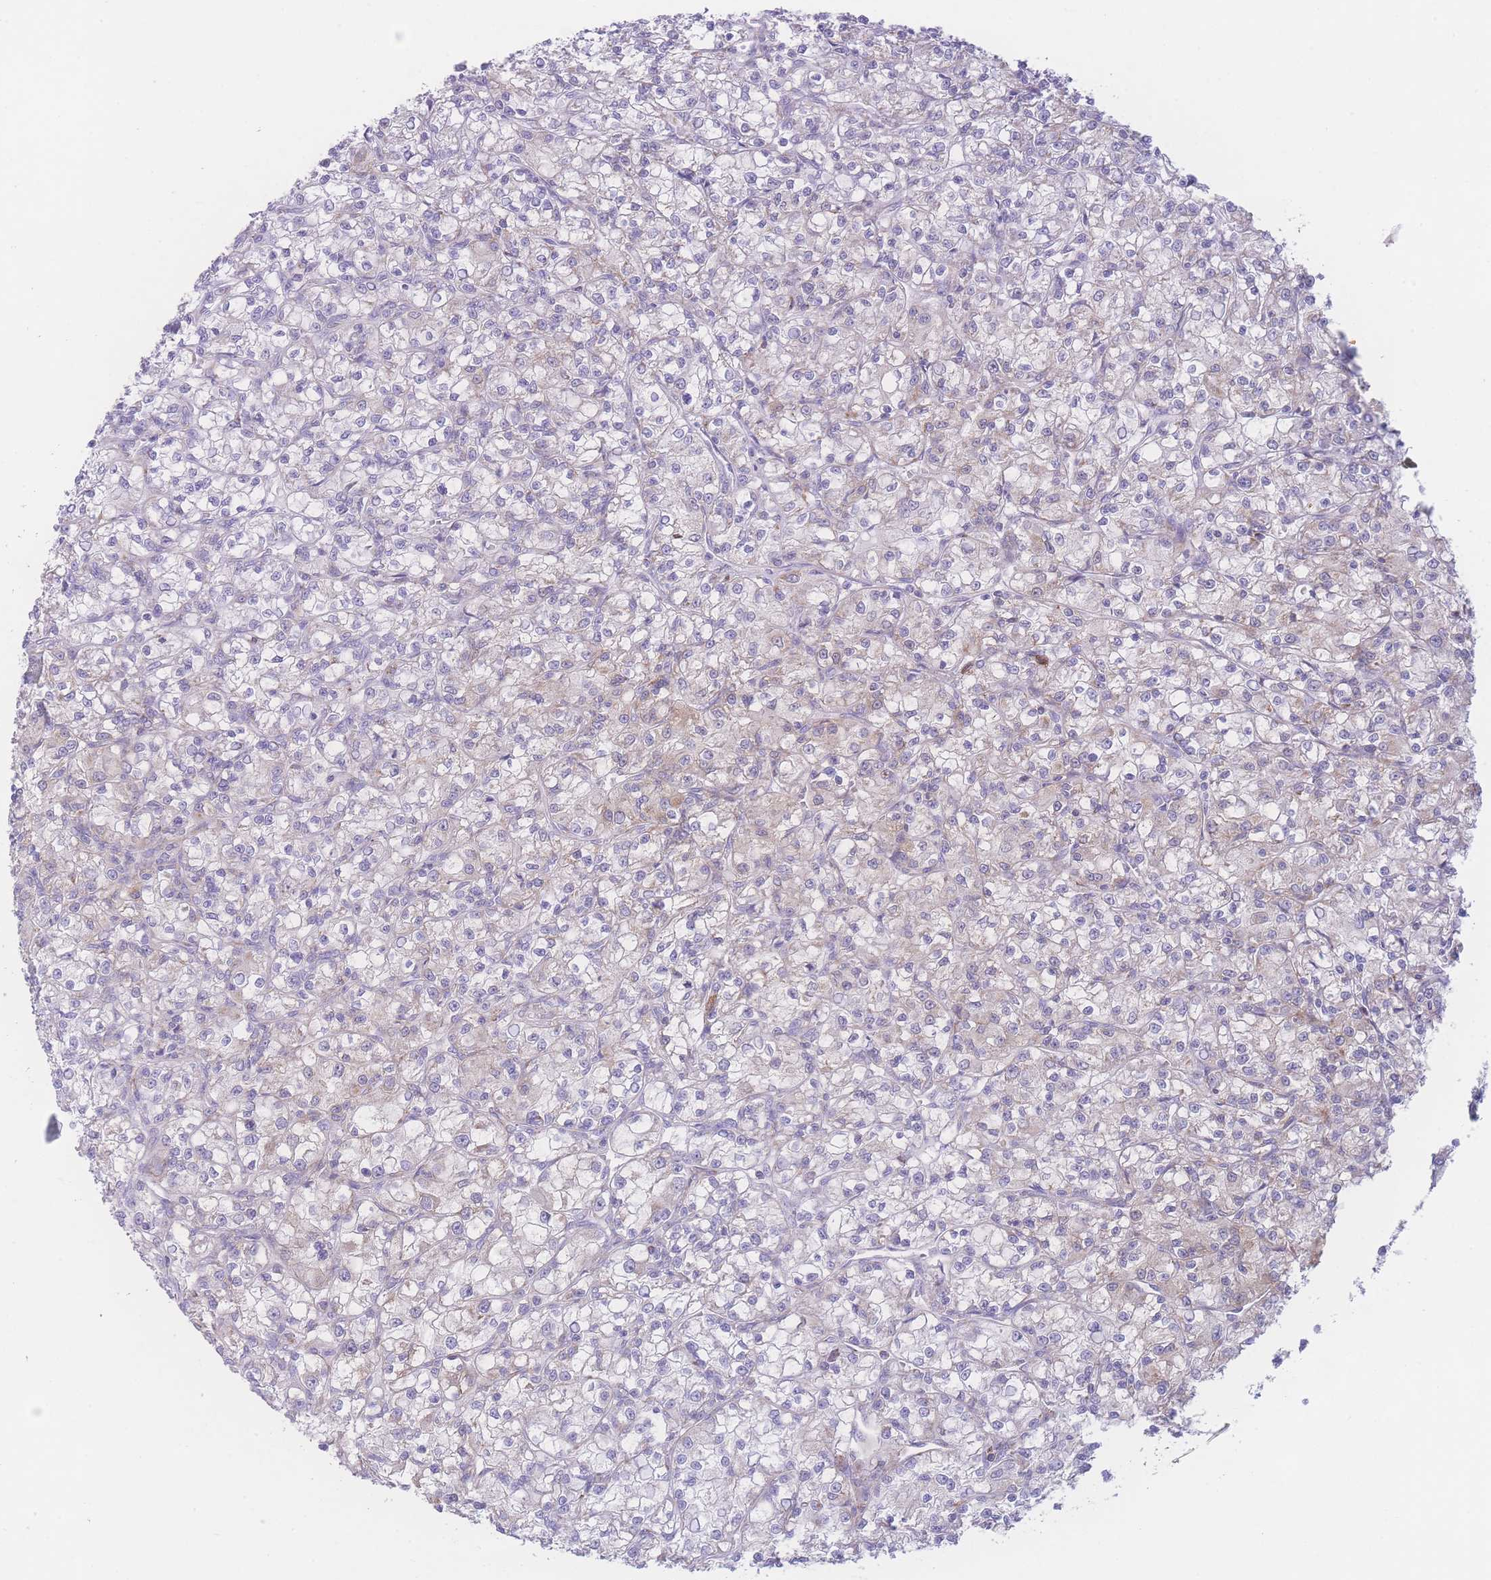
{"staining": {"intensity": "negative", "quantity": "none", "location": "none"}, "tissue": "renal cancer", "cell_type": "Tumor cells", "image_type": "cancer", "snomed": [{"axis": "morphology", "description": "Adenocarcinoma, NOS"}, {"axis": "topography", "description": "Kidney"}], "caption": "This is an immunohistochemistry image of human renal adenocarcinoma. There is no positivity in tumor cells.", "gene": "NBEAL1", "patient": {"sex": "female", "age": 59}}